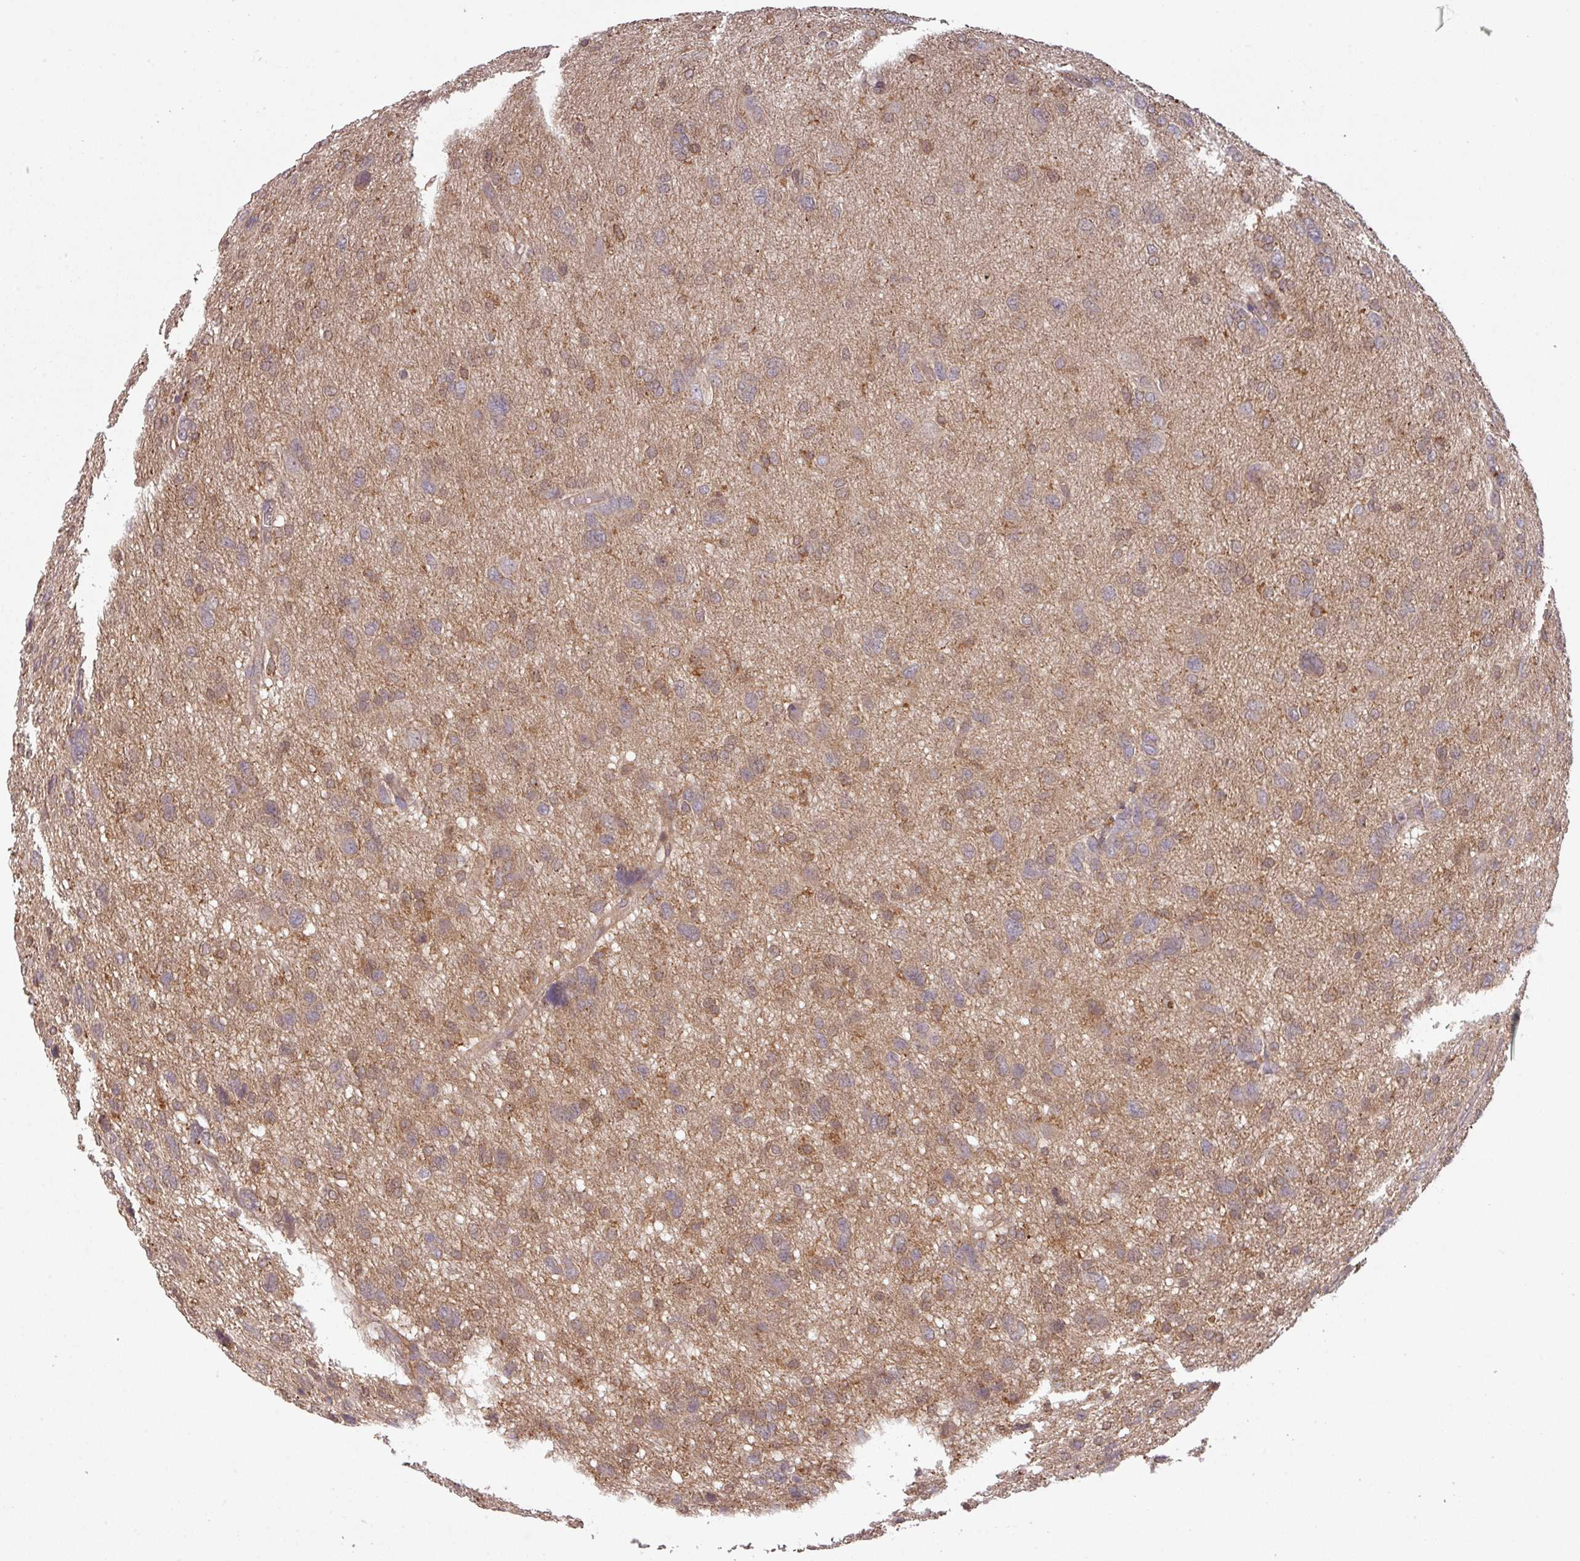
{"staining": {"intensity": "moderate", "quantity": "25%-75%", "location": "cytoplasmic/membranous"}, "tissue": "glioma", "cell_type": "Tumor cells", "image_type": "cancer", "snomed": [{"axis": "morphology", "description": "Glioma, malignant, High grade"}, {"axis": "topography", "description": "Brain"}], "caption": "High-power microscopy captured an immunohistochemistry image of malignant high-grade glioma, revealing moderate cytoplasmic/membranous expression in approximately 25%-75% of tumor cells.", "gene": "CYFIP2", "patient": {"sex": "female", "age": 59}}